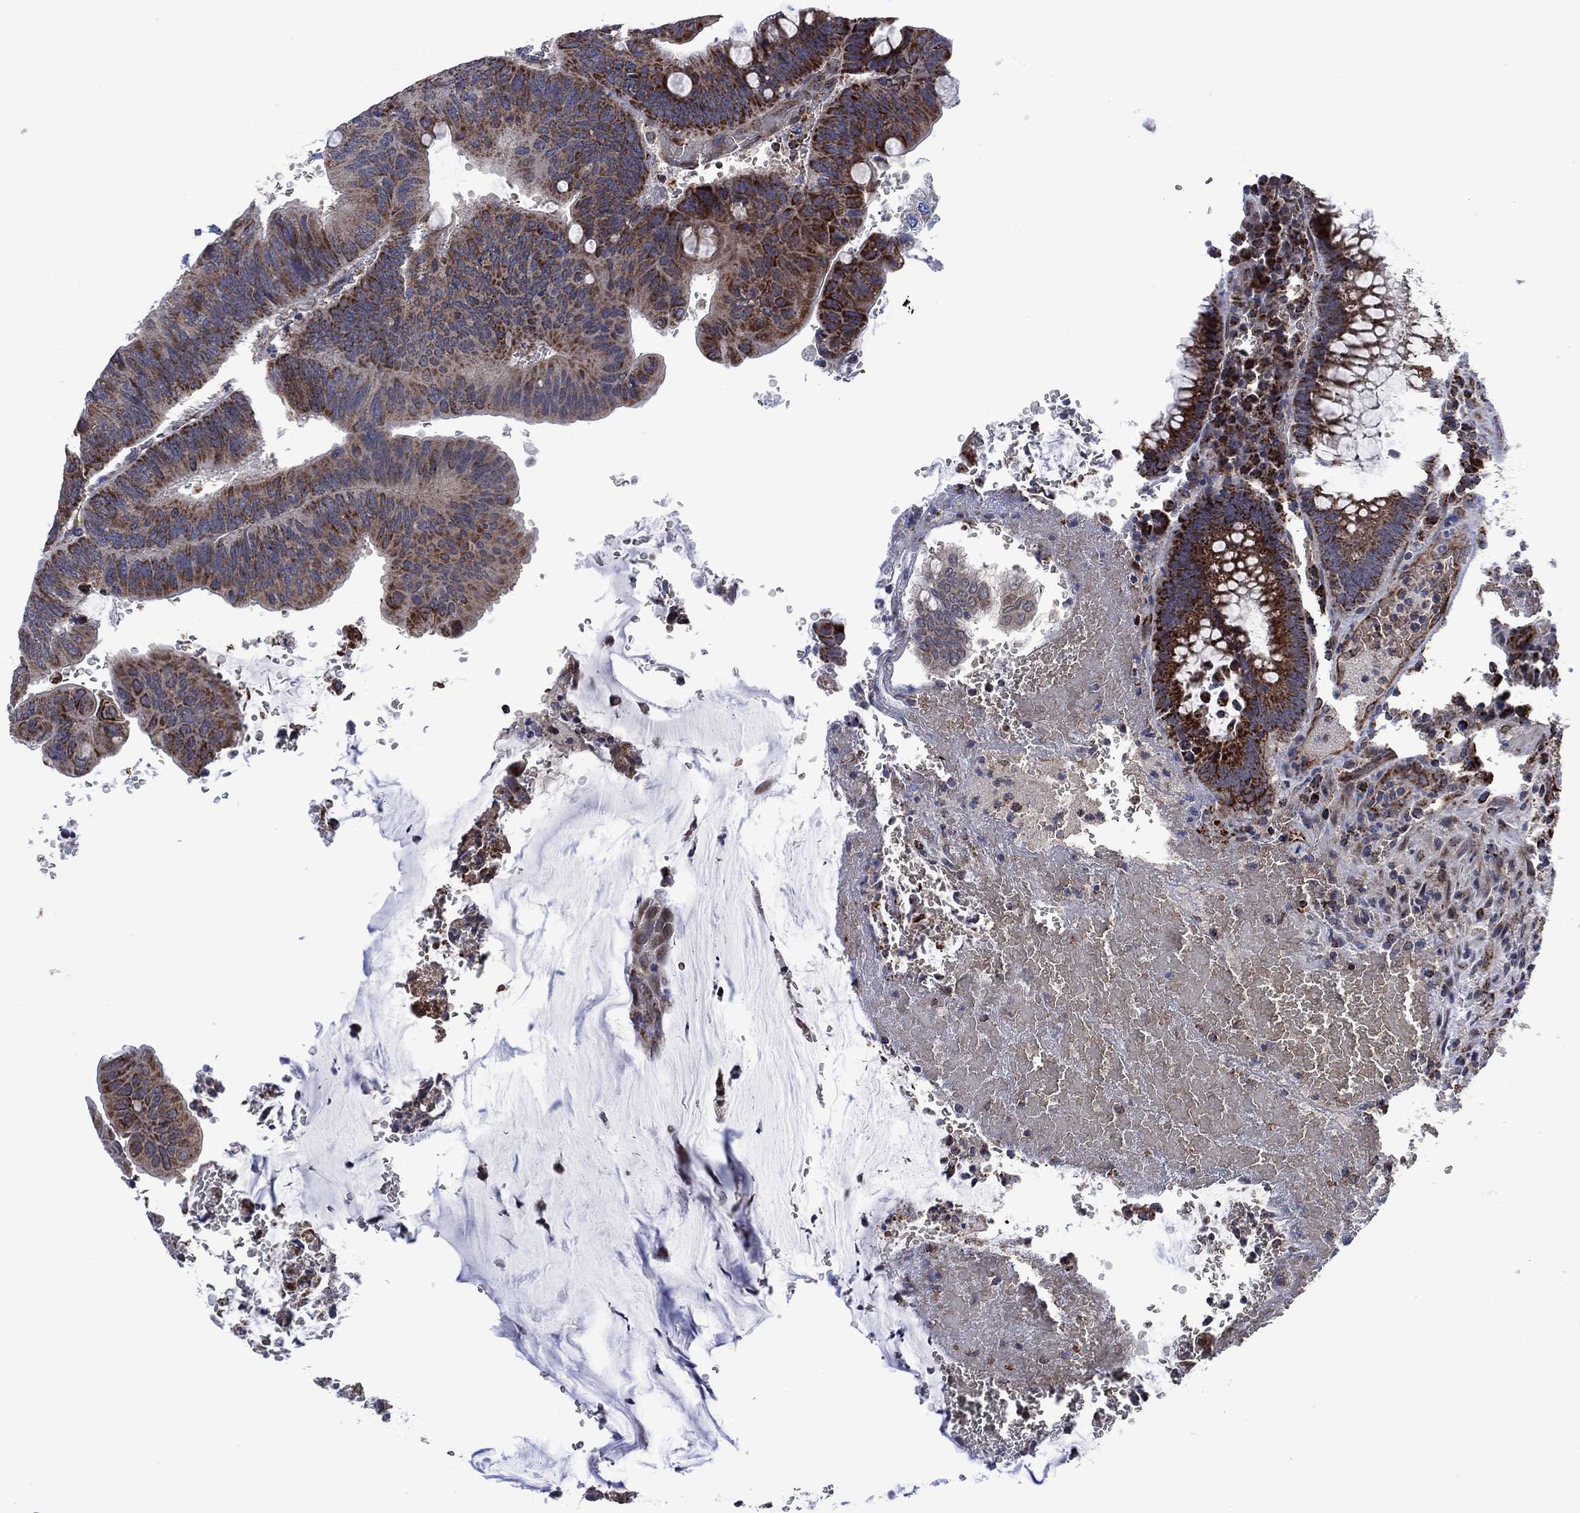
{"staining": {"intensity": "moderate", "quantity": "25%-75%", "location": "cytoplasmic/membranous"}, "tissue": "colorectal cancer", "cell_type": "Tumor cells", "image_type": "cancer", "snomed": [{"axis": "morphology", "description": "Normal tissue, NOS"}, {"axis": "morphology", "description": "Adenocarcinoma, NOS"}, {"axis": "topography", "description": "Rectum"}], "caption": "Protein staining shows moderate cytoplasmic/membranous staining in approximately 25%-75% of tumor cells in colorectal adenocarcinoma.", "gene": "HTD2", "patient": {"sex": "male", "age": 92}}